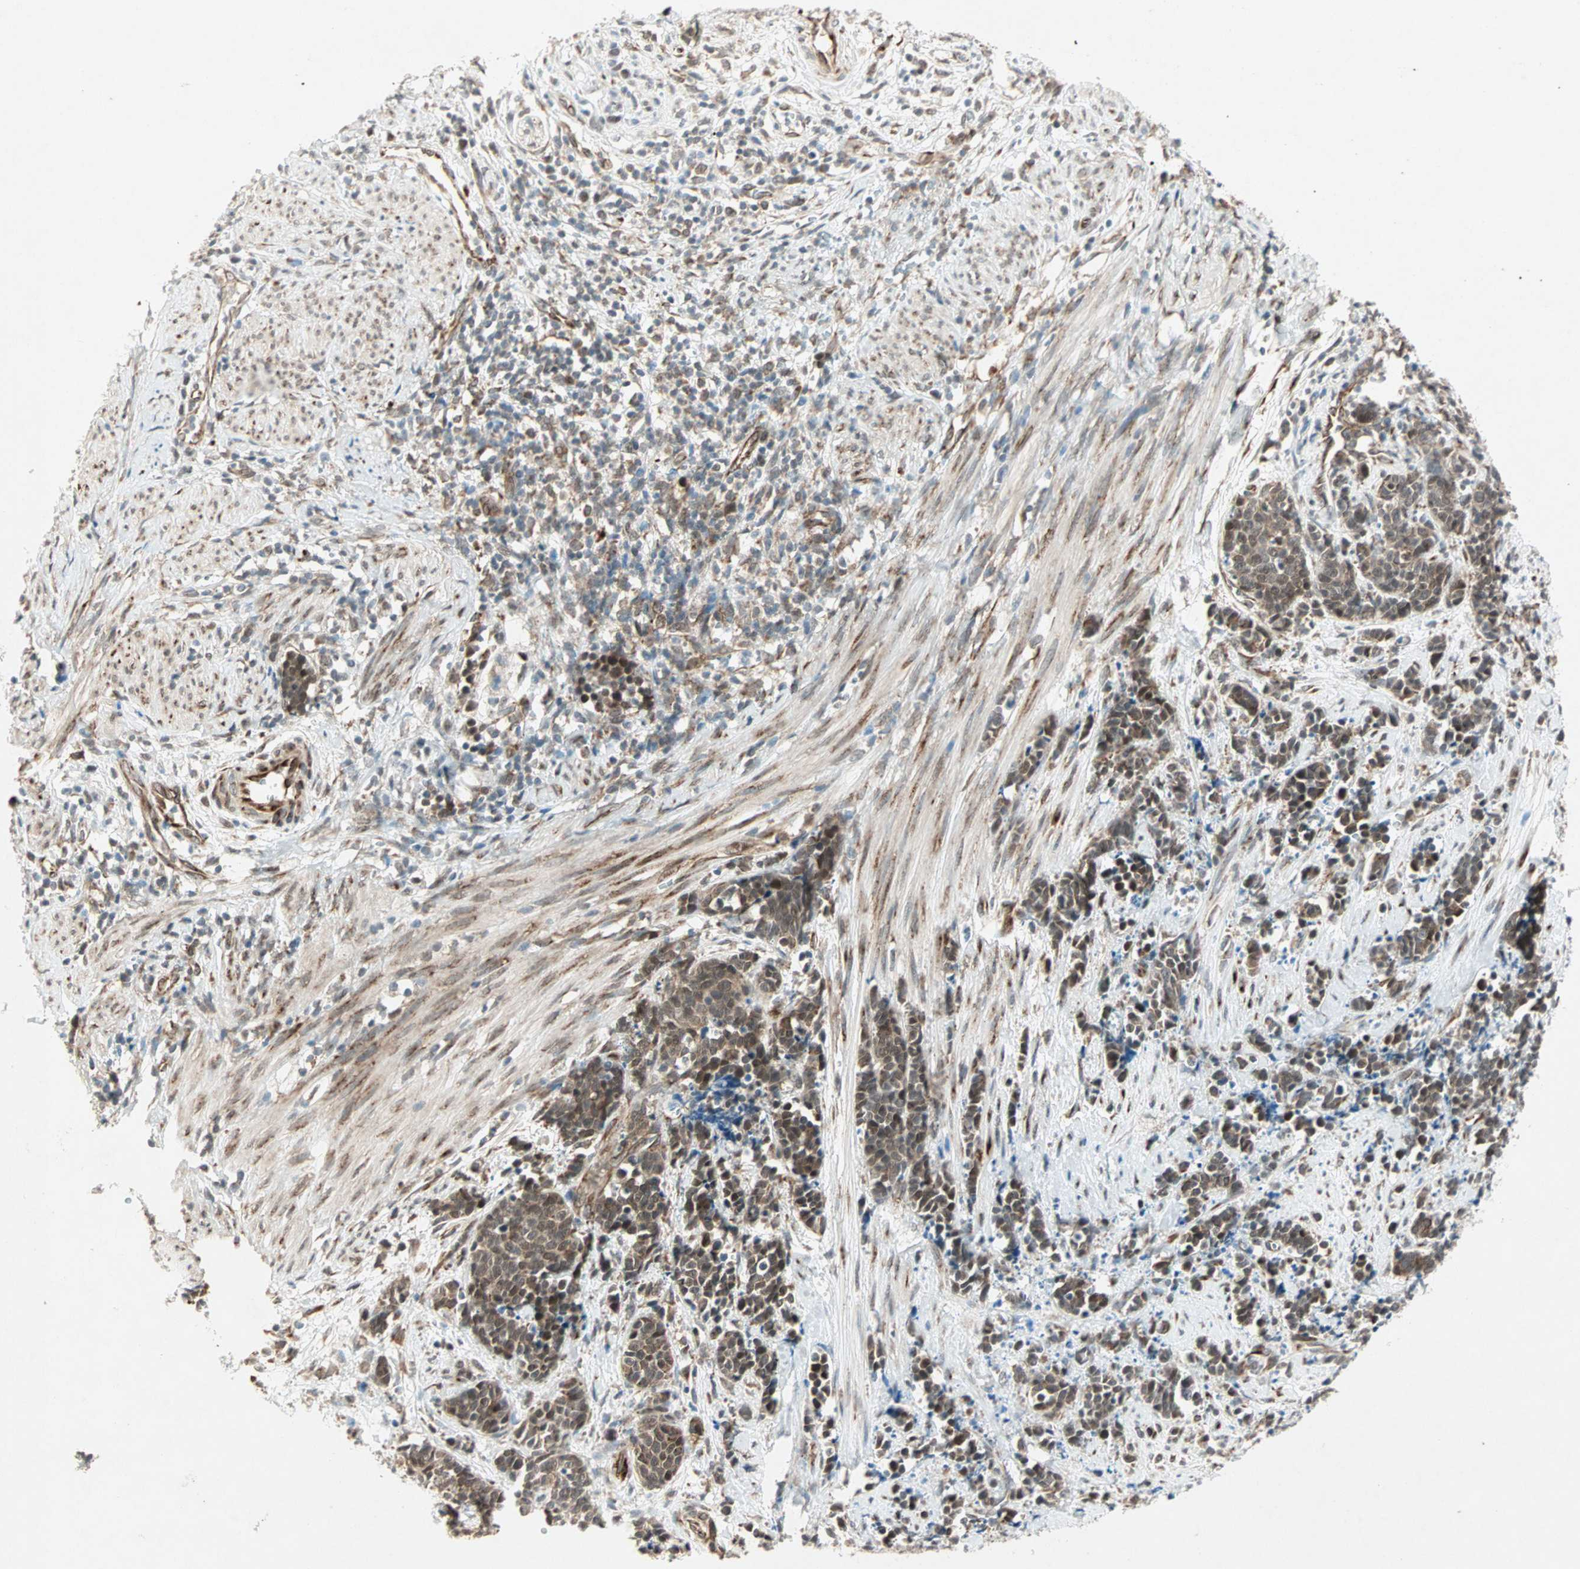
{"staining": {"intensity": "moderate", "quantity": ">75%", "location": "cytoplasmic/membranous,nuclear"}, "tissue": "cervical cancer", "cell_type": "Tumor cells", "image_type": "cancer", "snomed": [{"axis": "morphology", "description": "Squamous cell carcinoma, NOS"}, {"axis": "topography", "description": "Cervix"}], "caption": "A micrograph showing moderate cytoplasmic/membranous and nuclear staining in approximately >75% of tumor cells in cervical cancer, as visualized by brown immunohistochemical staining.", "gene": "ZNF37A", "patient": {"sex": "female", "age": 35}}